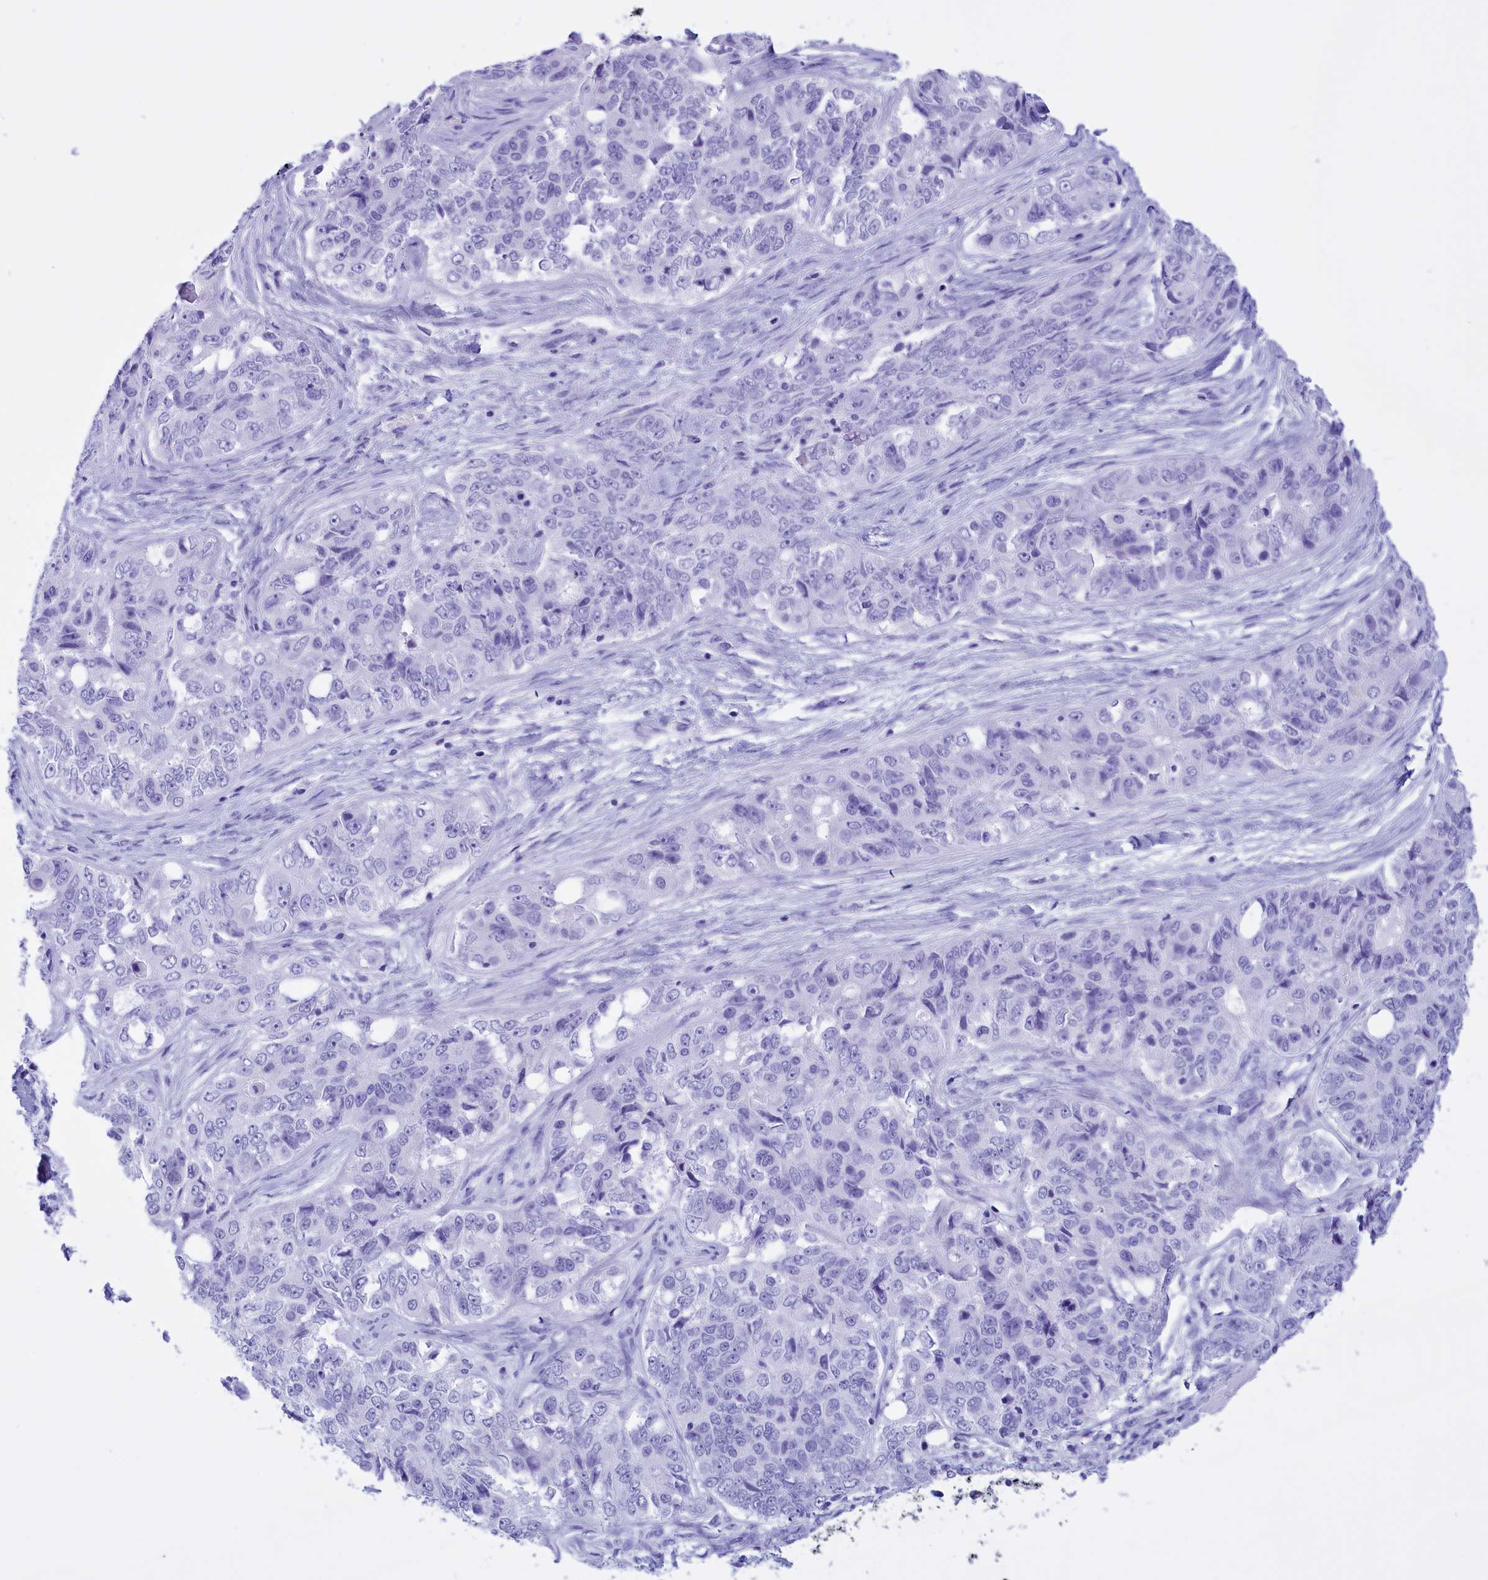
{"staining": {"intensity": "negative", "quantity": "none", "location": "none"}, "tissue": "ovarian cancer", "cell_type": "Tumor cells", "image_type": "cancer", "snomed": [{"axis": "morphology", "description": "Carcinoma, endometroid"}, {"axis": "topography", "description": "Ovary"}], "caption": "An image of ovarian endometroid carcinoma stained for a protein reveals no brown staining in tumor cells. The staining is performed using DAB (3,3'-diaminobenzidine) brown chromogen with nuclei counter-stained in using hematoxylin.", "gene": "BRI3", "patient": {"sex": "female", "age": 51}}